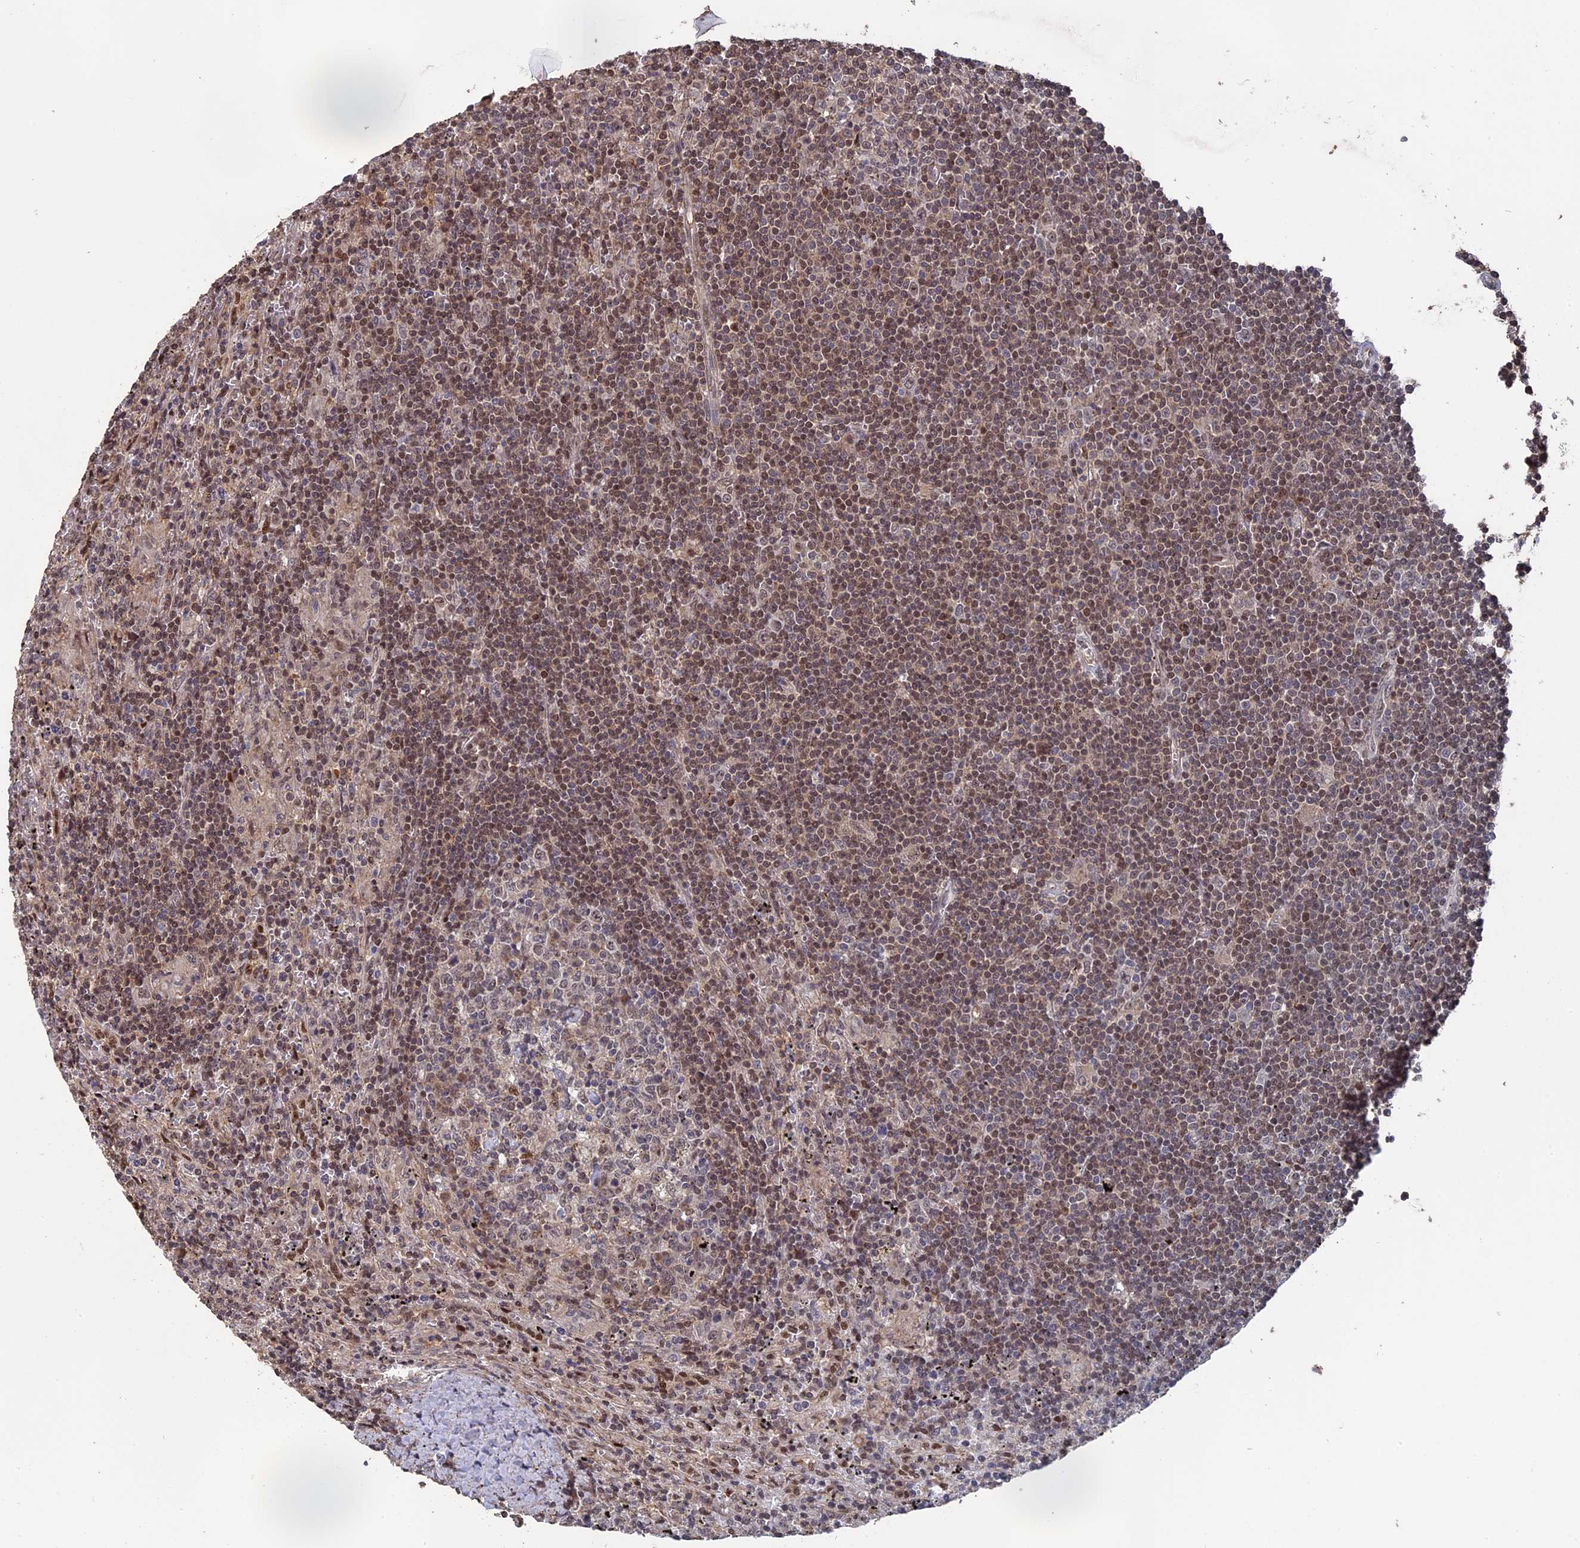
{"staining": {"intensity": "moderate", "quantity": "25%-75%", "location": "nuclear"}, "tissue": "lymphoma", "cell_type": "Tumor cells", "image_type": "cancer", "snomed": [{"axis": "morphology", "description": "Malignant lymphoma, non-Hodgkin's type, Low grade"}, {"axis": "topography", "description": "Spleen"}], "caption": "IHC photomicrograph of neoplastic tissue: human lymphoma stained using immunohistochemistry displays medium levels of moderate protein expression localized specifically in the nuclear of tumor cells, appearing as a nuclear brown color.", "gene": "MYBL2", "patient": {"sex": "male", "age": 76}}